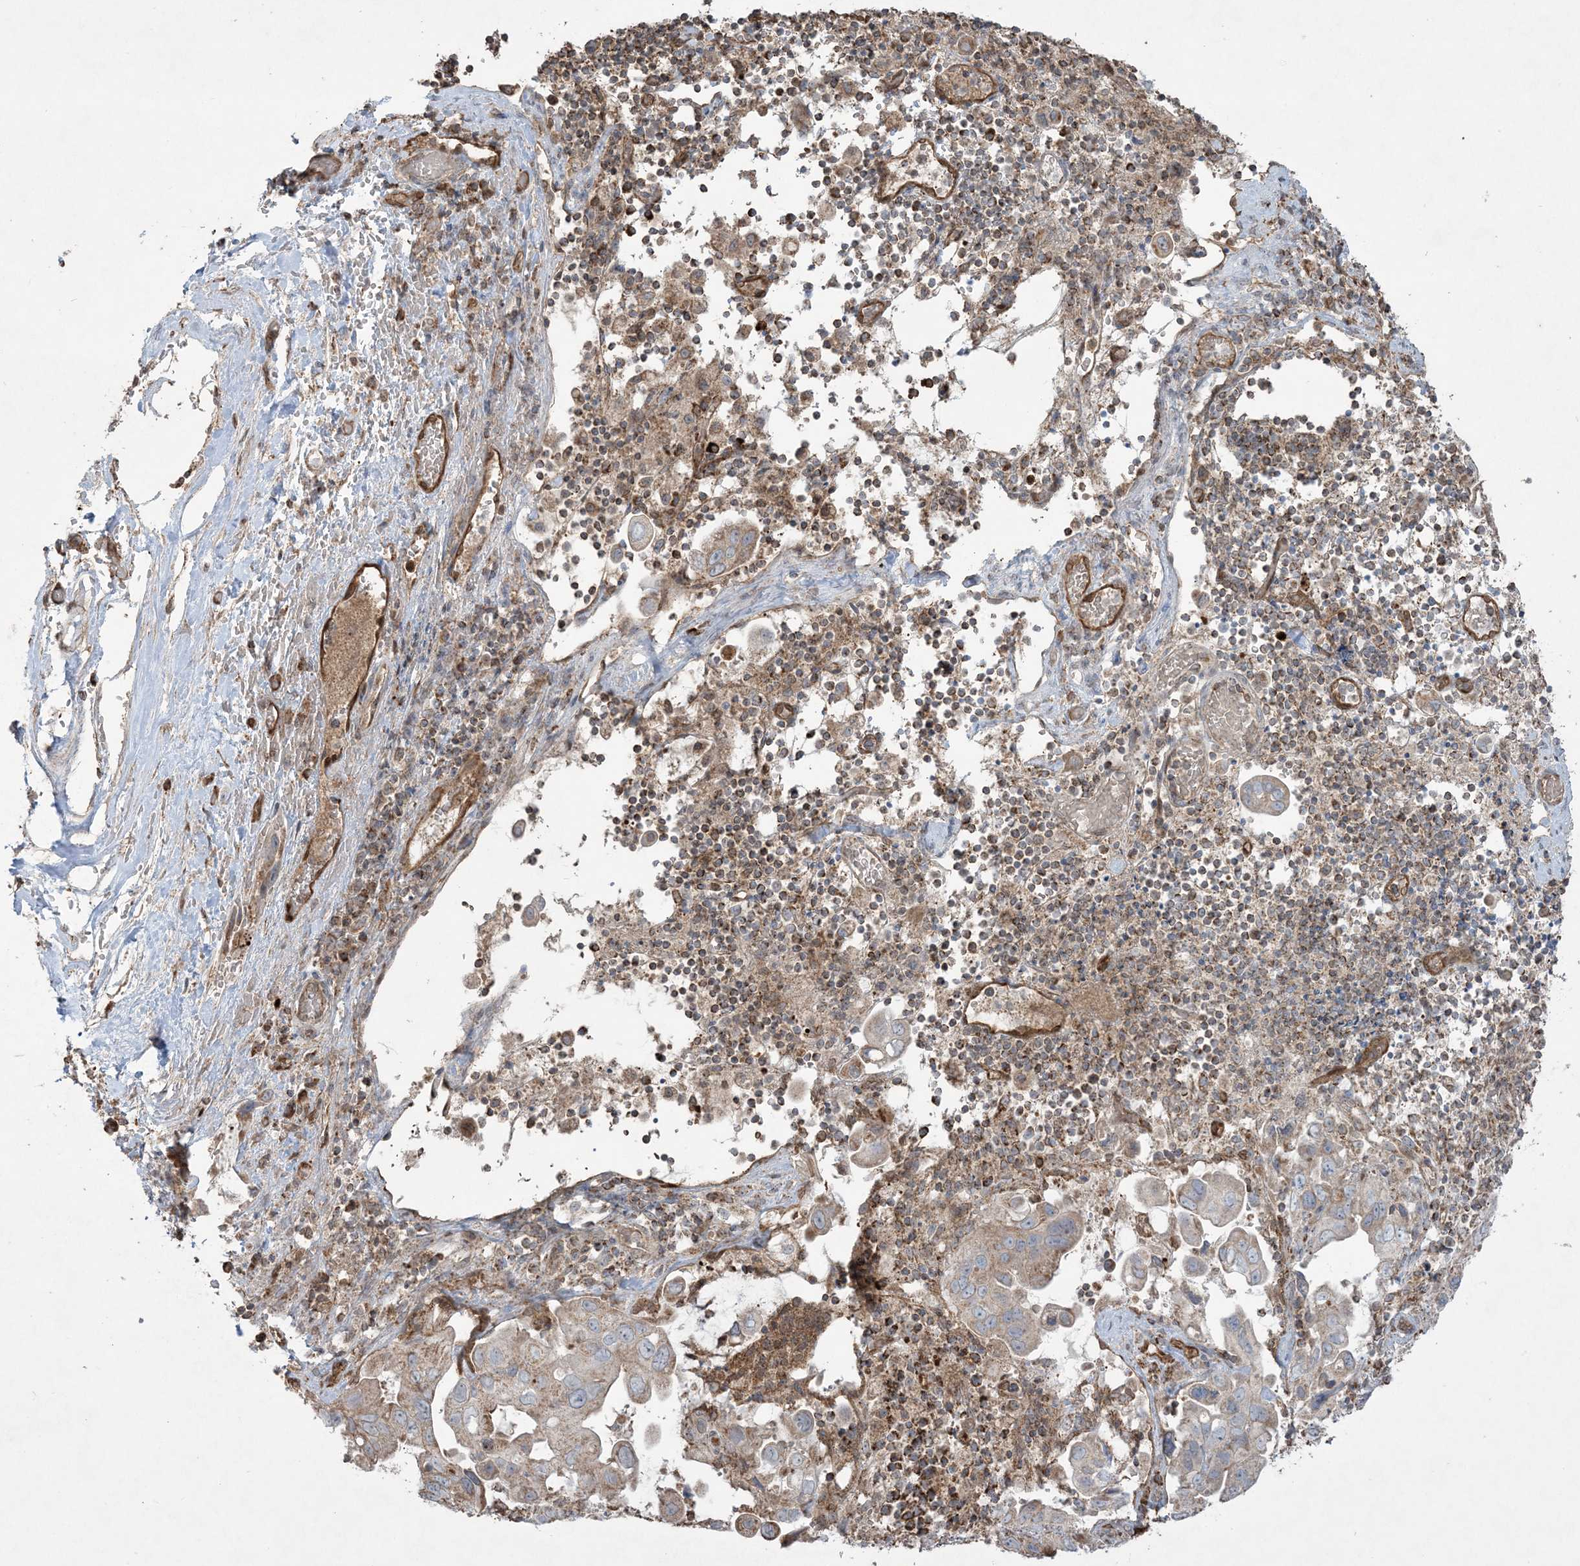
{"staining": {"intensity": "weak", "quantity": "25%-75%", "location": "cytoplasmic/membranous"}, "tissue": "pancreatic cancer", "cell_type": "Tumor cells", "image_type": "cancer", "snomed": [{"axis": "morphology", "description": "Inflammation, NOS"}, {"axis": "morphology", "description": "Adenocarcinoma, NOS"}, {"axis": "topography", "description": "Pancreas"}], "caption": "DAB (3,3'-diaminobenzidine) immunohistochemical staining of adenocarcinoma (pancreatic) demonstrates weak cytoplasmic/membranous protein positivity in about 25%-75% of tumor cells.", "gene": "PPM1F", "patient": {"sex": "female", "age": 56}}